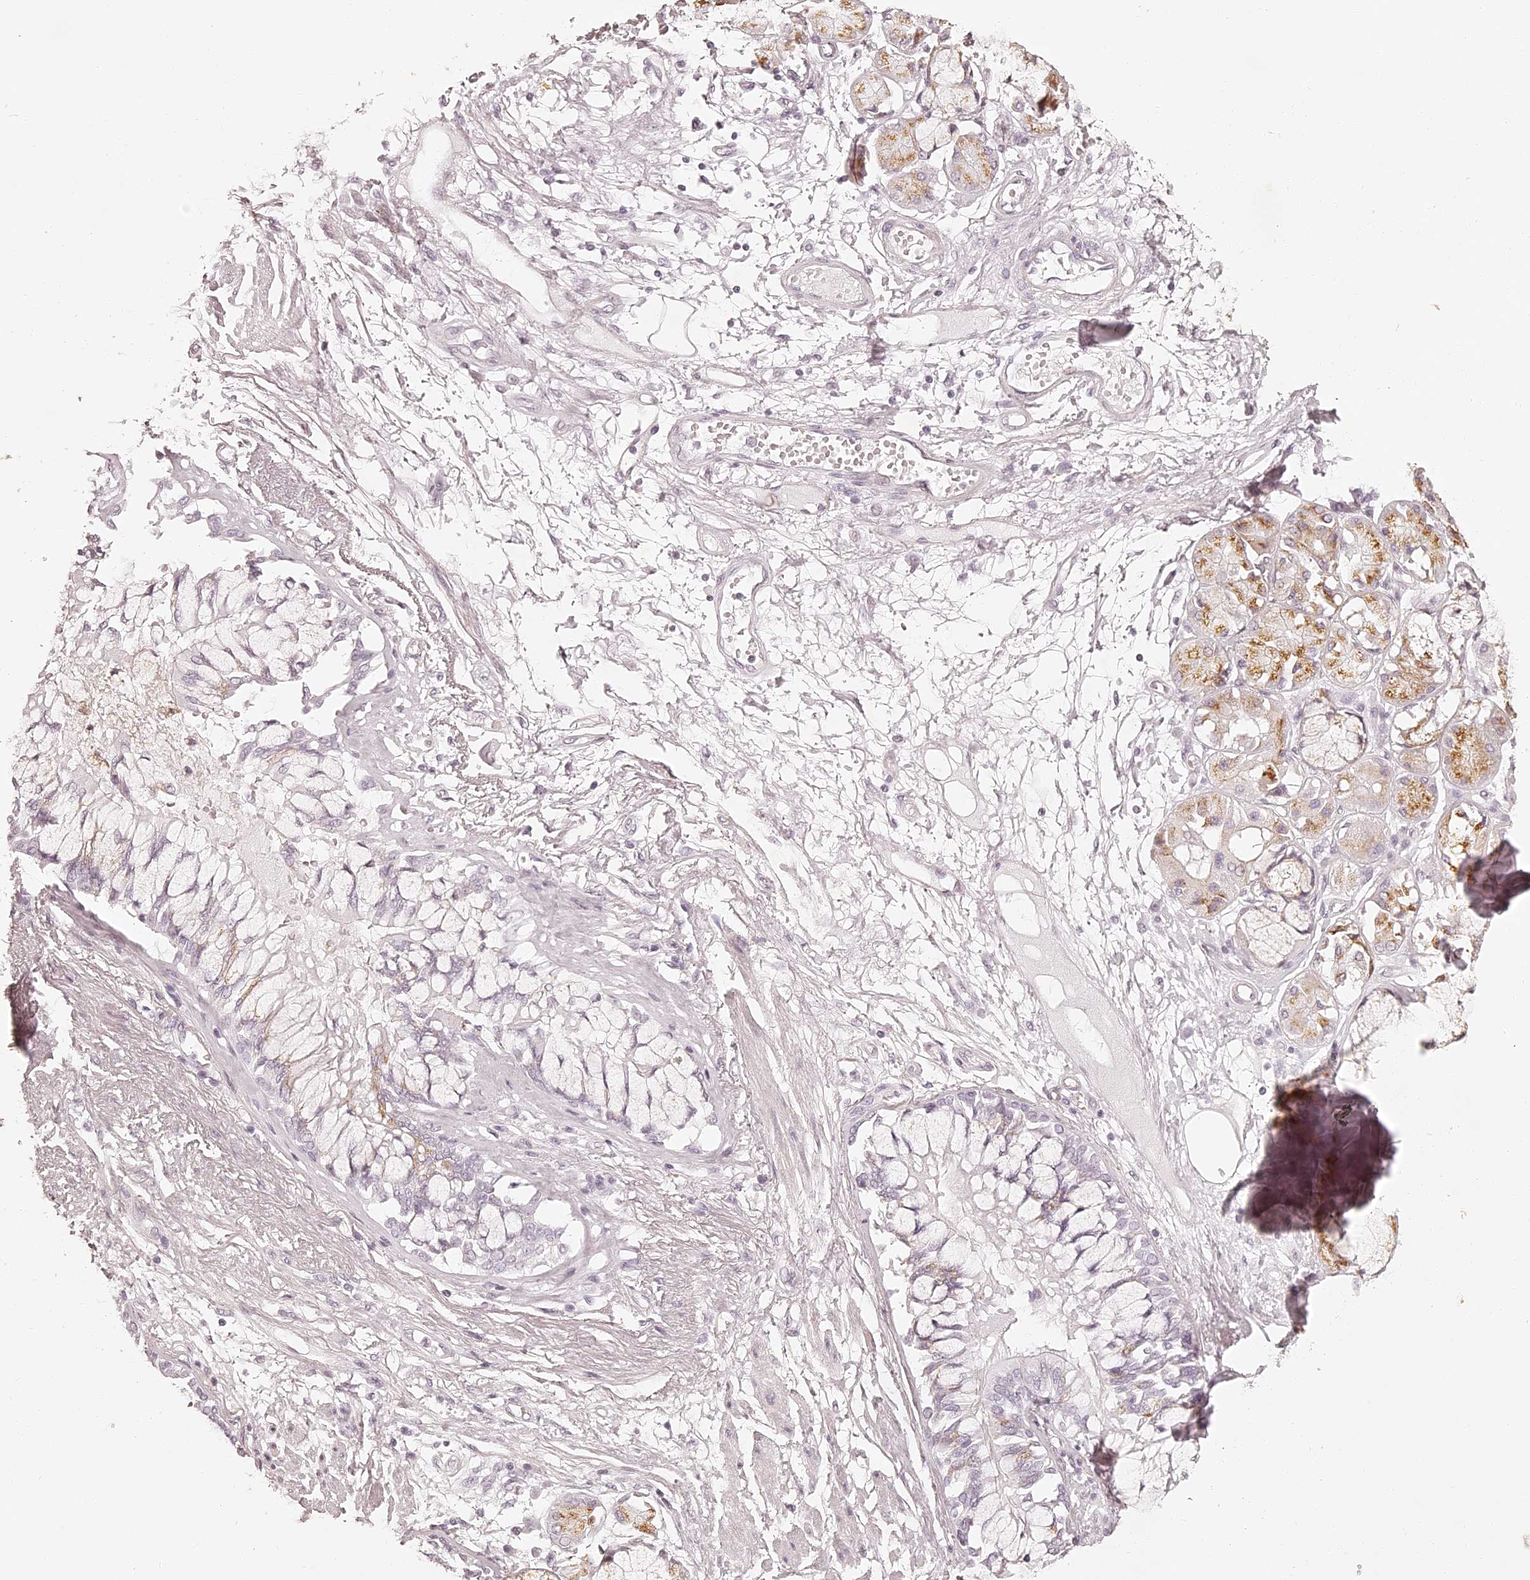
{"staining": {"intensity": "negative", "quantity": "none", "location": "none"}, "tissue": "adipose tissue", "cell_type": "Adipocytes", "image_type": "normal", "snomed": [{"axis": "morphology", "description": "Normal tissue, NOS"}, {"axis": "topography", "description": "Bronchus"}], "caption": "Immunohistochemistry of benign human adipose tissue demonstrates no staining in adipocytes. (DAB IHC, high magnification).", "gene": "ELAPOR1", "patient": {"sex": "male", "age": 66}}